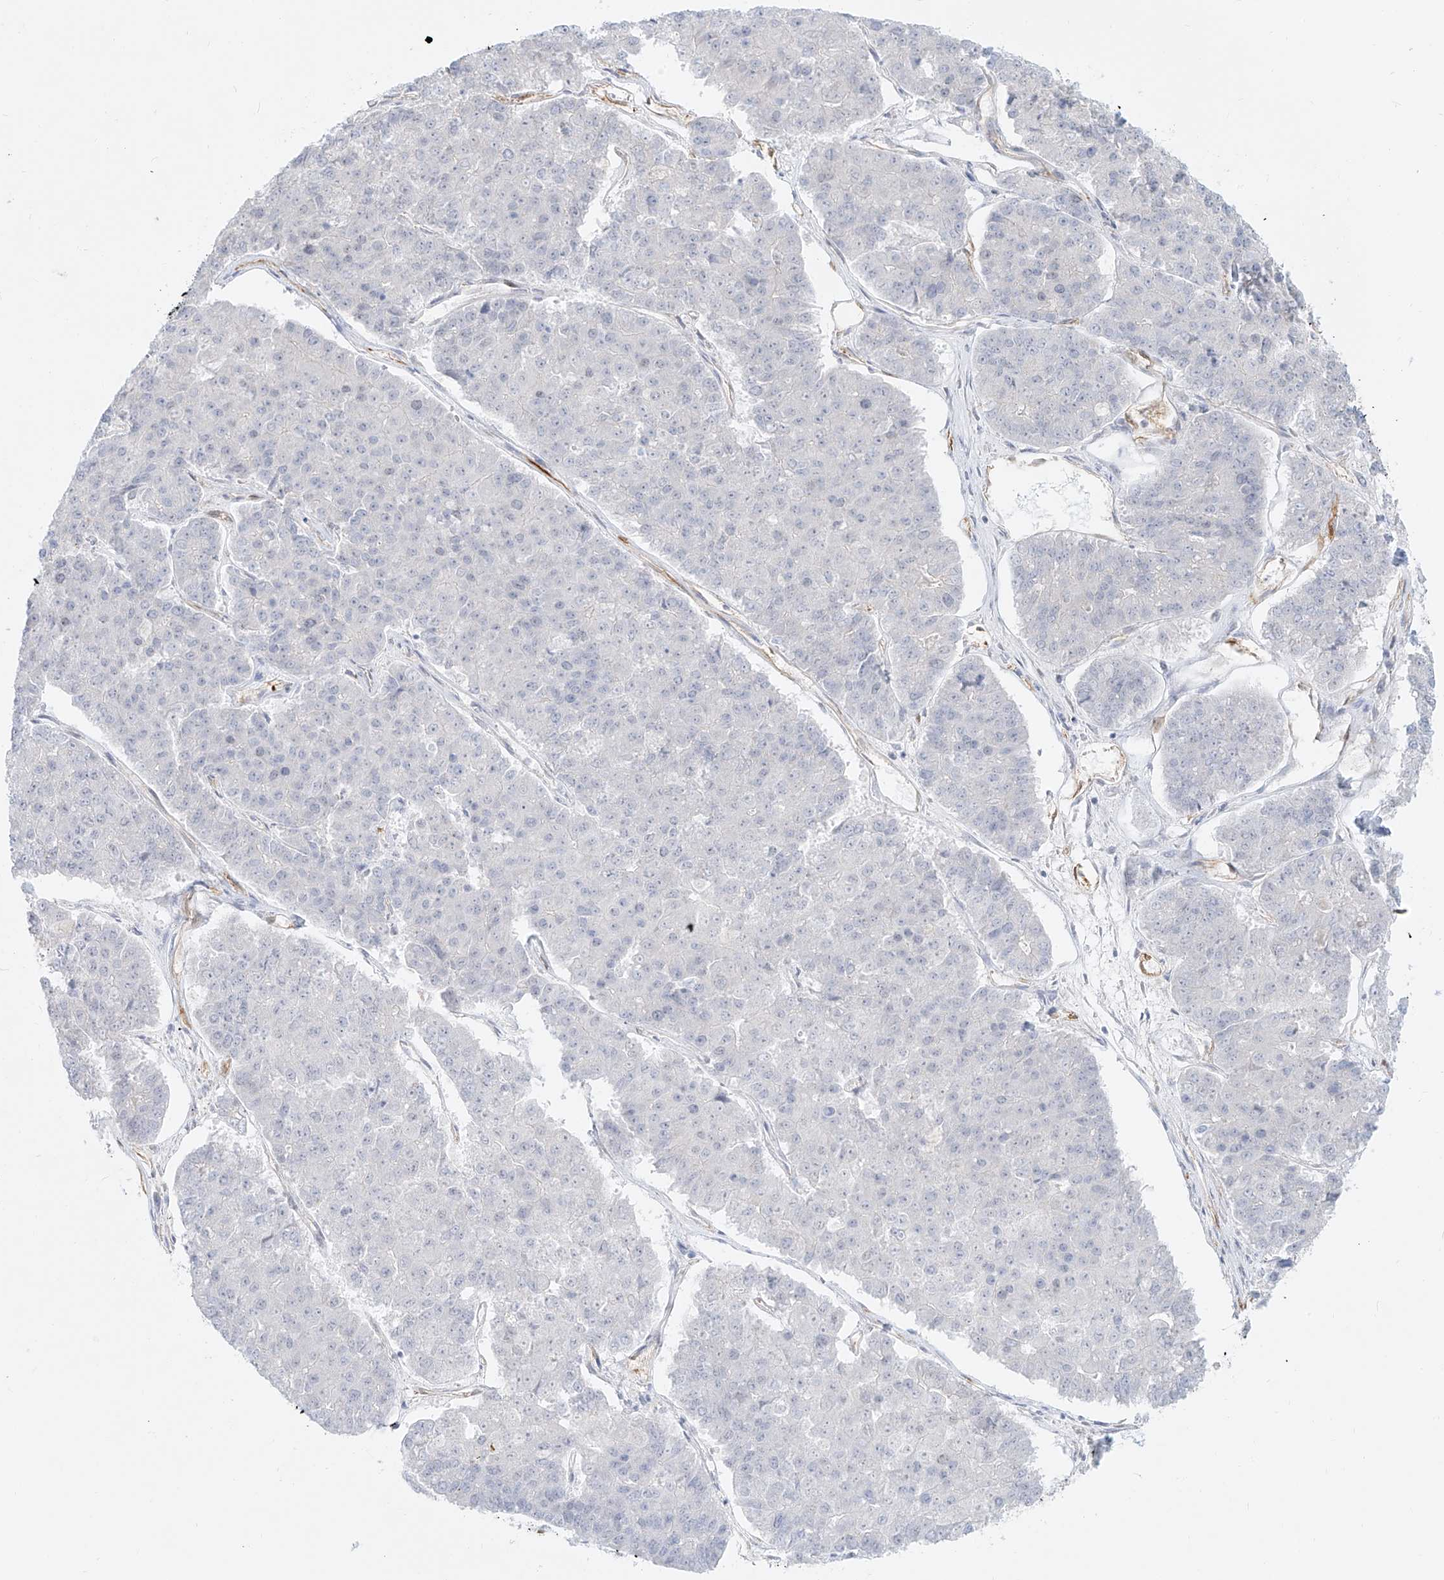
{"staining": {"intensity": "negative", "quantity": "none", "location": "none"}, "tissue": "pancreatic cancer", "cell_type": "Tumor cells", "image_type": "cancer", "snomed": [{"axis": "morphology", "description": "Adenocarcinoma, NOS"}, {"axis": "topography", "description": "Pancreas"}], "caption": "A high-resolution image shows IHC staining of adenocarcinoma (pancreatic), which reveals no significant positivity in tumor cells. (DAB (3,3'-diaminobenzidine) immunohistochemistry, high magnification).", "gene": "NHSL1", "patient": {"sex": "male", "age": 50}}